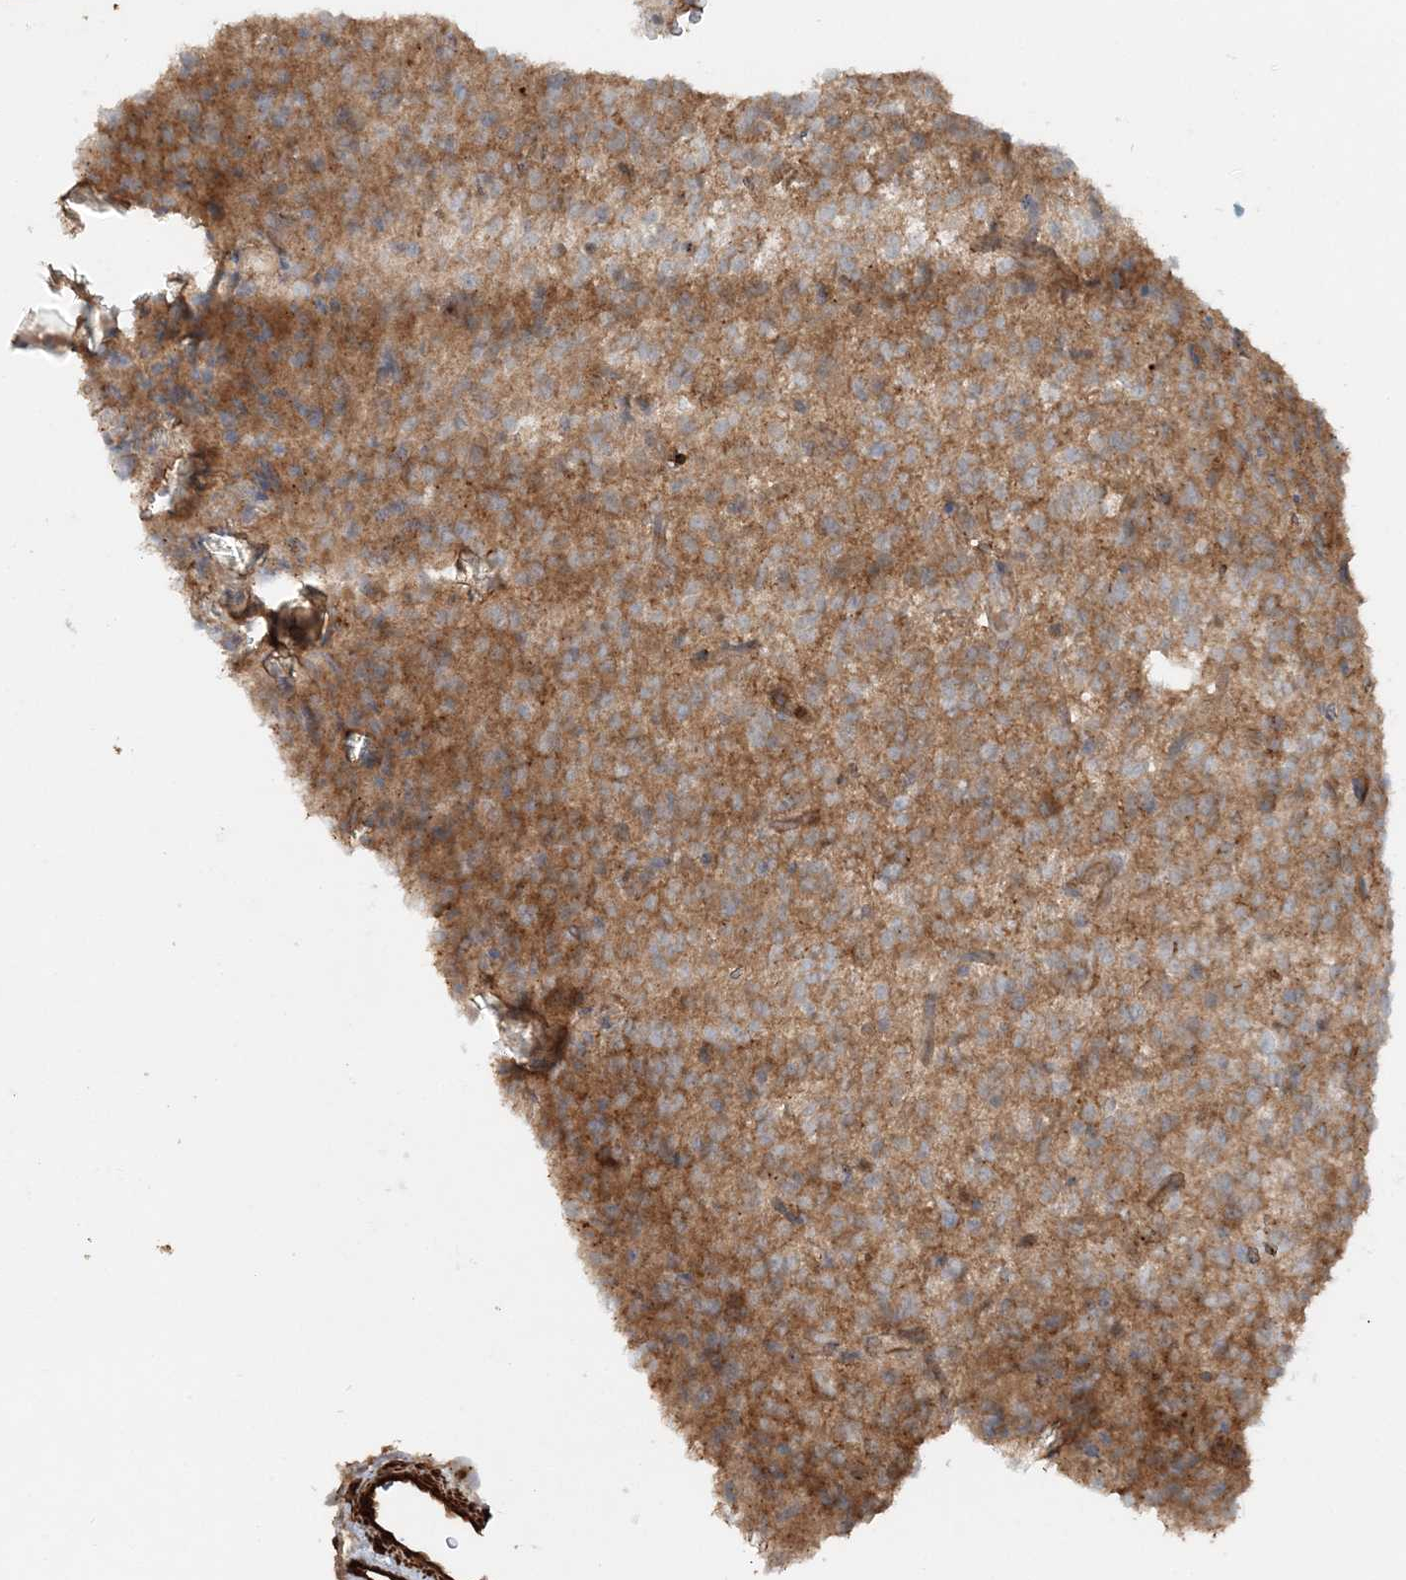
{"staining": {"intensity": "moderate", "quantity": ">75%", "location": "cytoplasmic/membranous"}, "tissue": "glioma", "cell_type": "Tumor cells", "image_type": "cancer", "snomed": [{"axis": "morphology", "description": "Glioma, malignant, High grade"}, {"axis": "topography", "description": "Brain"}], "caption": "Malignant glioma (high-grade) tissue displays moderate cytoplasmic/membranous staining in about >75% of tumor cells, visualized by immunohistochemistry.", "gene": "DSTN", "patient": {"sex": "male", "age": 34}}